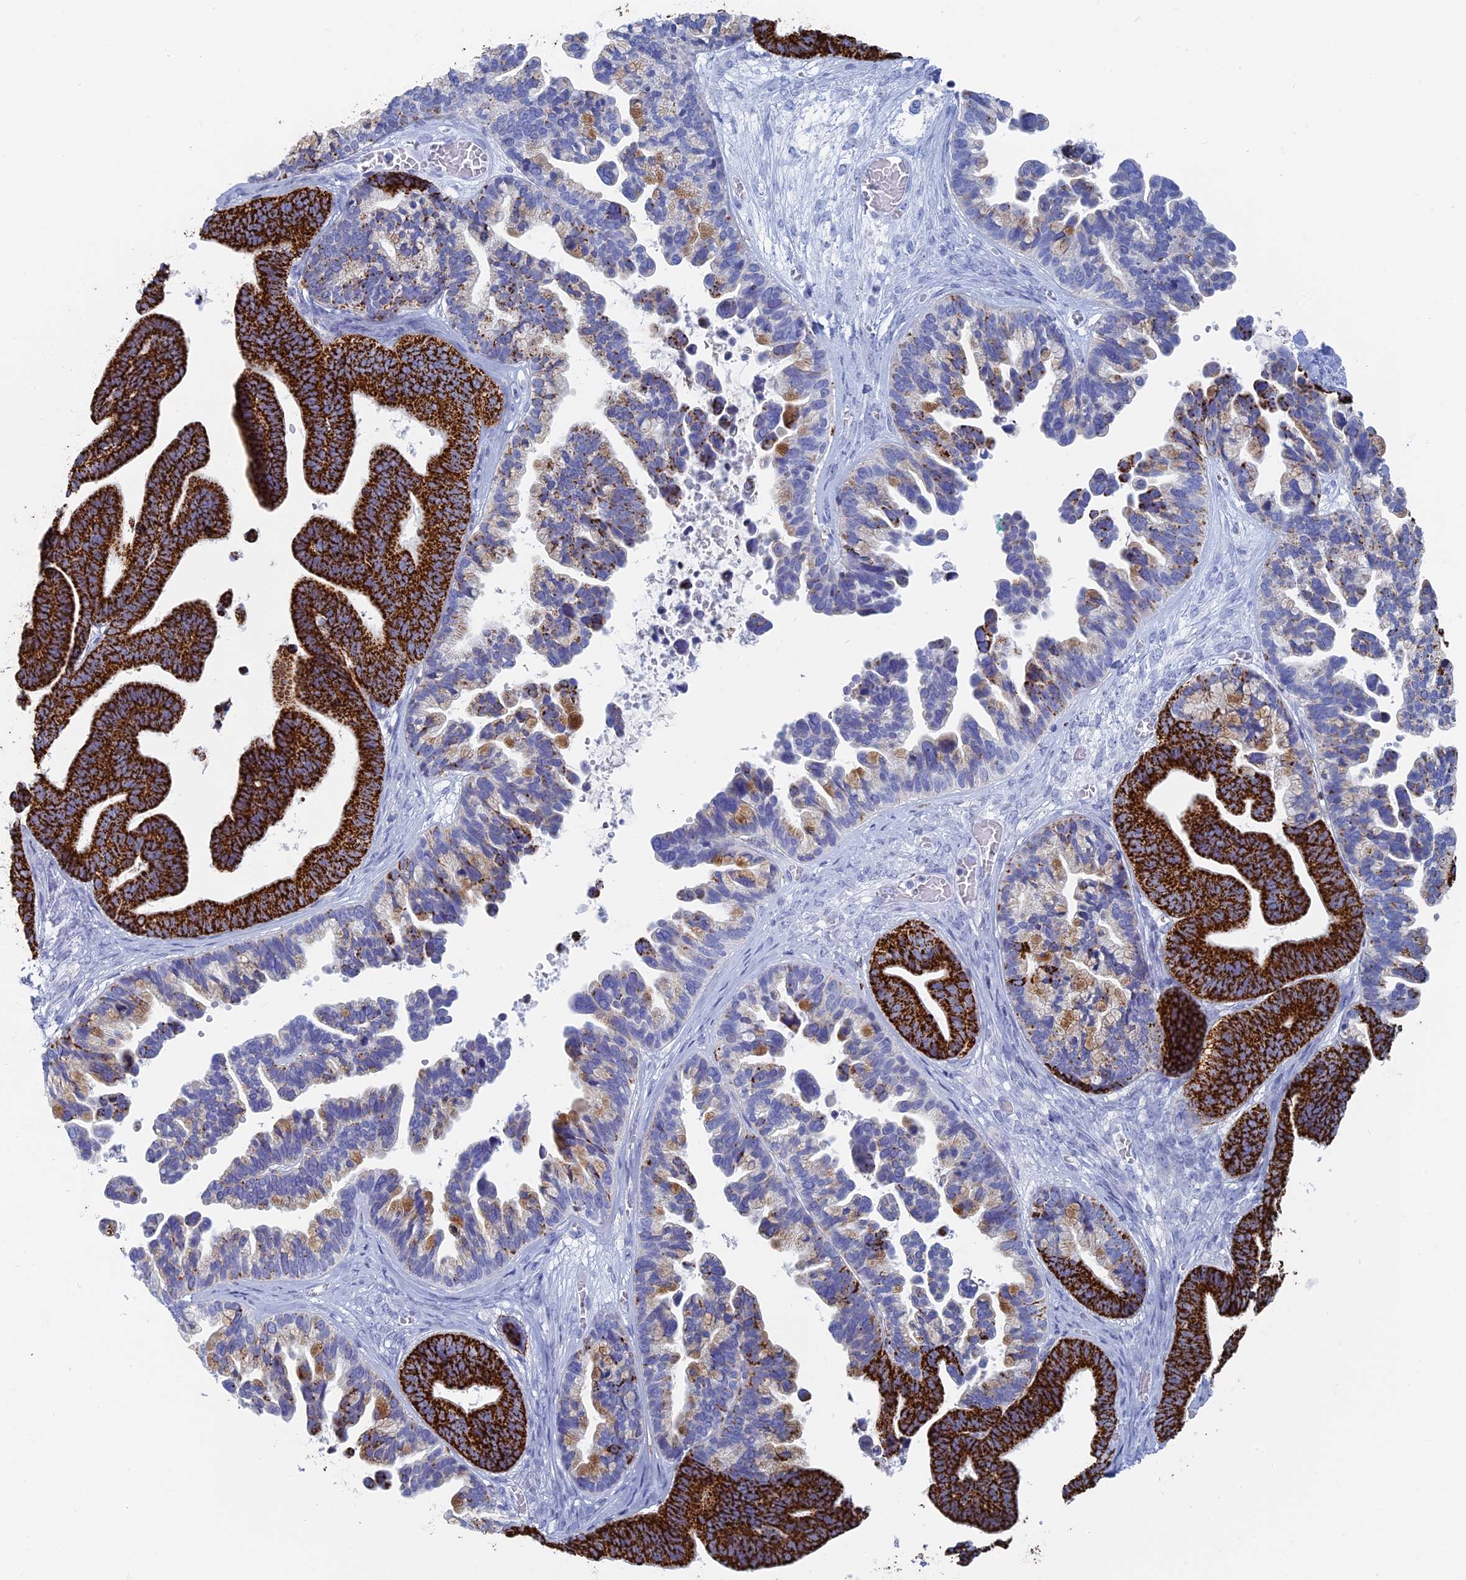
{"staining": {"intensity": "strong", "quantity": "25%-75%", "location": "cytoplasmic/membranous"}, "tissue": "ovarian cancer", "cell_type": "Tumor cells", "image_type": "cancer", "snomed": [{"axis": "morphology", "description": "Cystadenocarcinoma, serous, NOS"}, {"axis": "topography", "description": "Ovary"}], "caption": "A brown stain shows strong cytoplasmic/membranous staining of a protein in ovarian cancer tumor cells. The staining was performed using DAB to visualize the protein expression in brown, while the nuclei were stained in blue with hematoxylin (Magnification: 20x).", "gene": "ALMS1", "patient": {"sex": "female", "age": 56}}